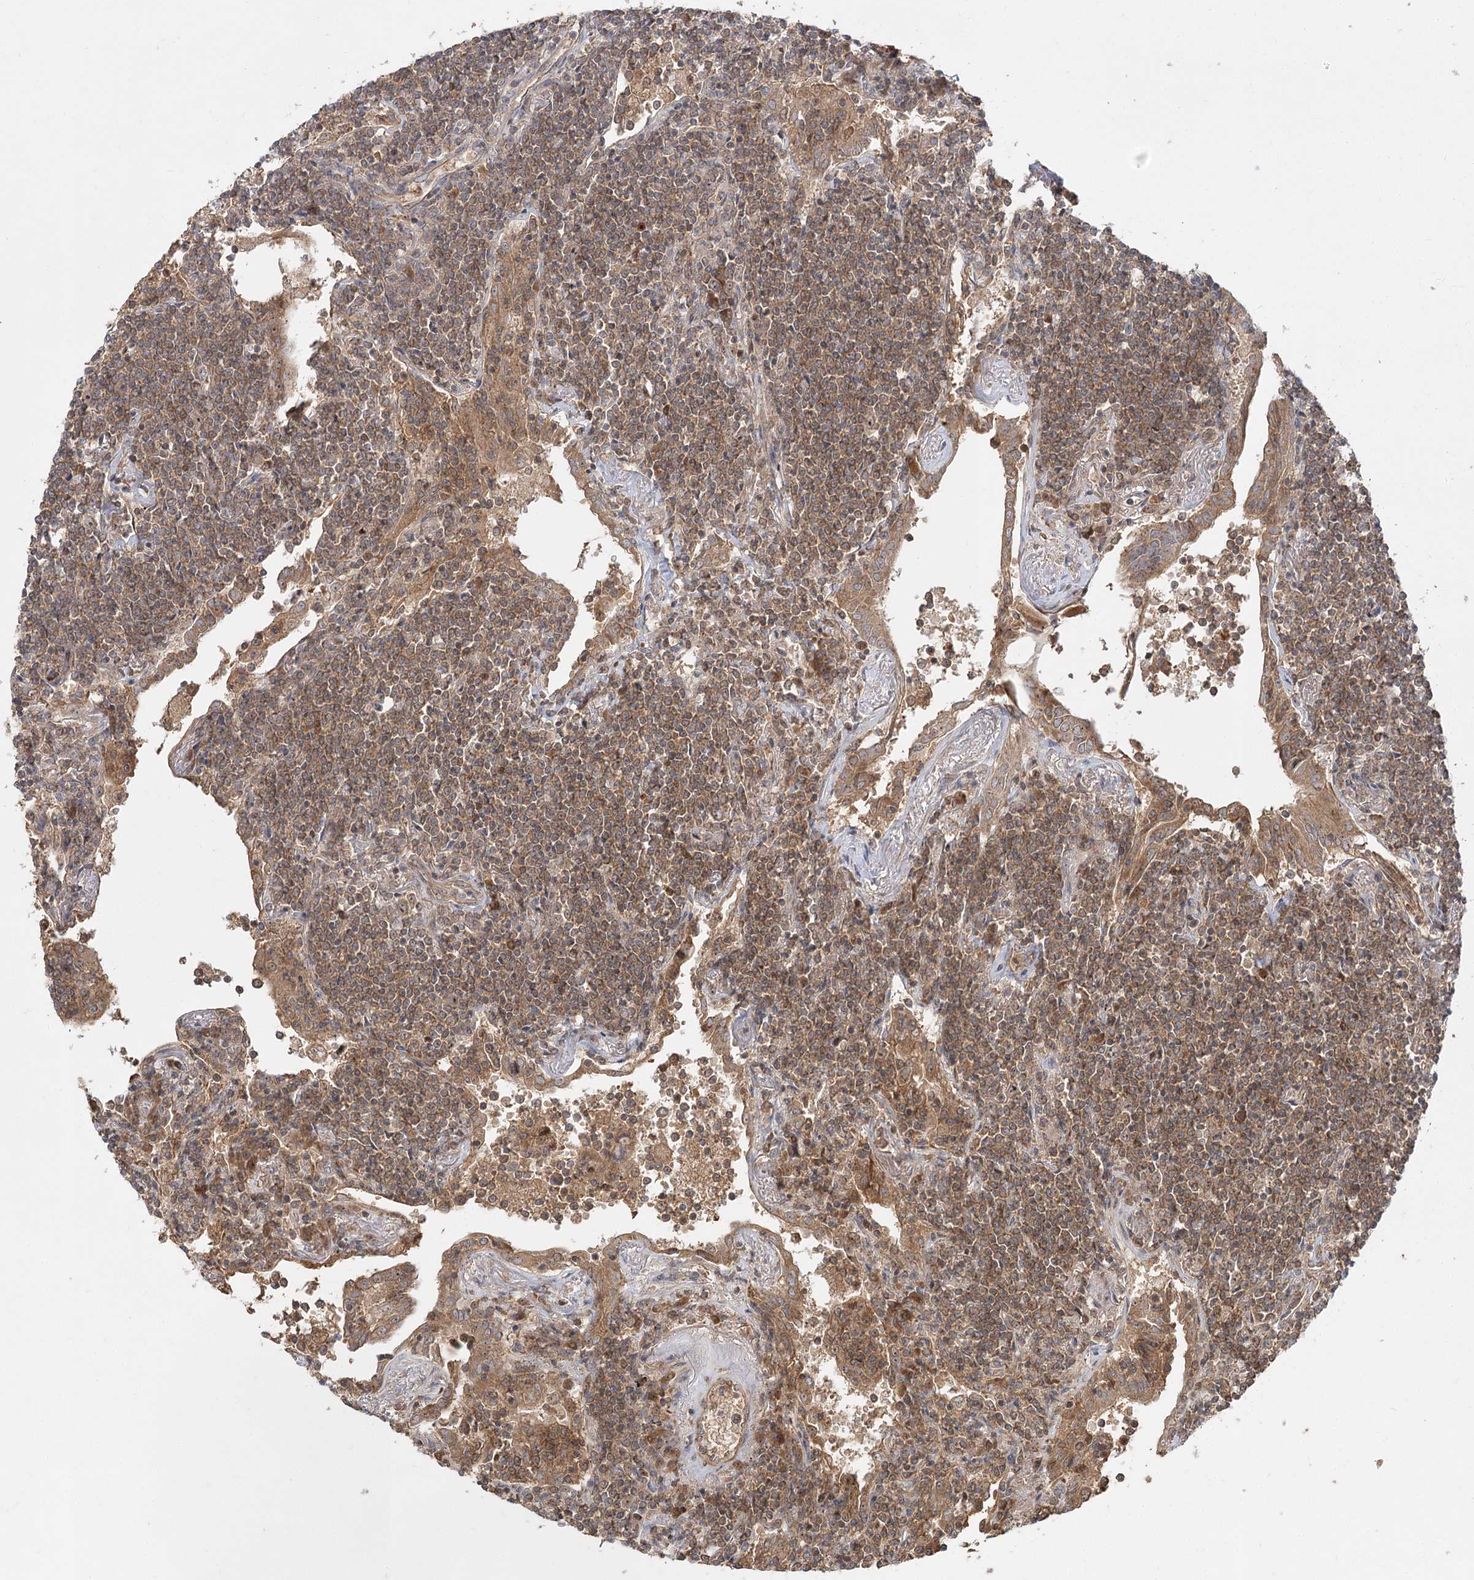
{"staining": {"intensity": "moderate", "quantity": "25%-75%", "location": "cytoplasmic/membranous"}, "tissue": "lymphoma", "cell_type": "Tumor cells", "image_type": "cancer", "snomed": [{"axis": "morphology", "description": "Malignant lymphoma, non-Hodgkin's type, Low grade"}, {"axis": "topography", "description": "Lung"}], "caption": "Lymphoma tissue exhibits moderate cytoplasmic/membranous positivity in about 25%-75% of tumor cells, visualized by immunohistochemistry.", "gene": "RAPGEF6", "patient": {"sex": "female", "age": 71}}